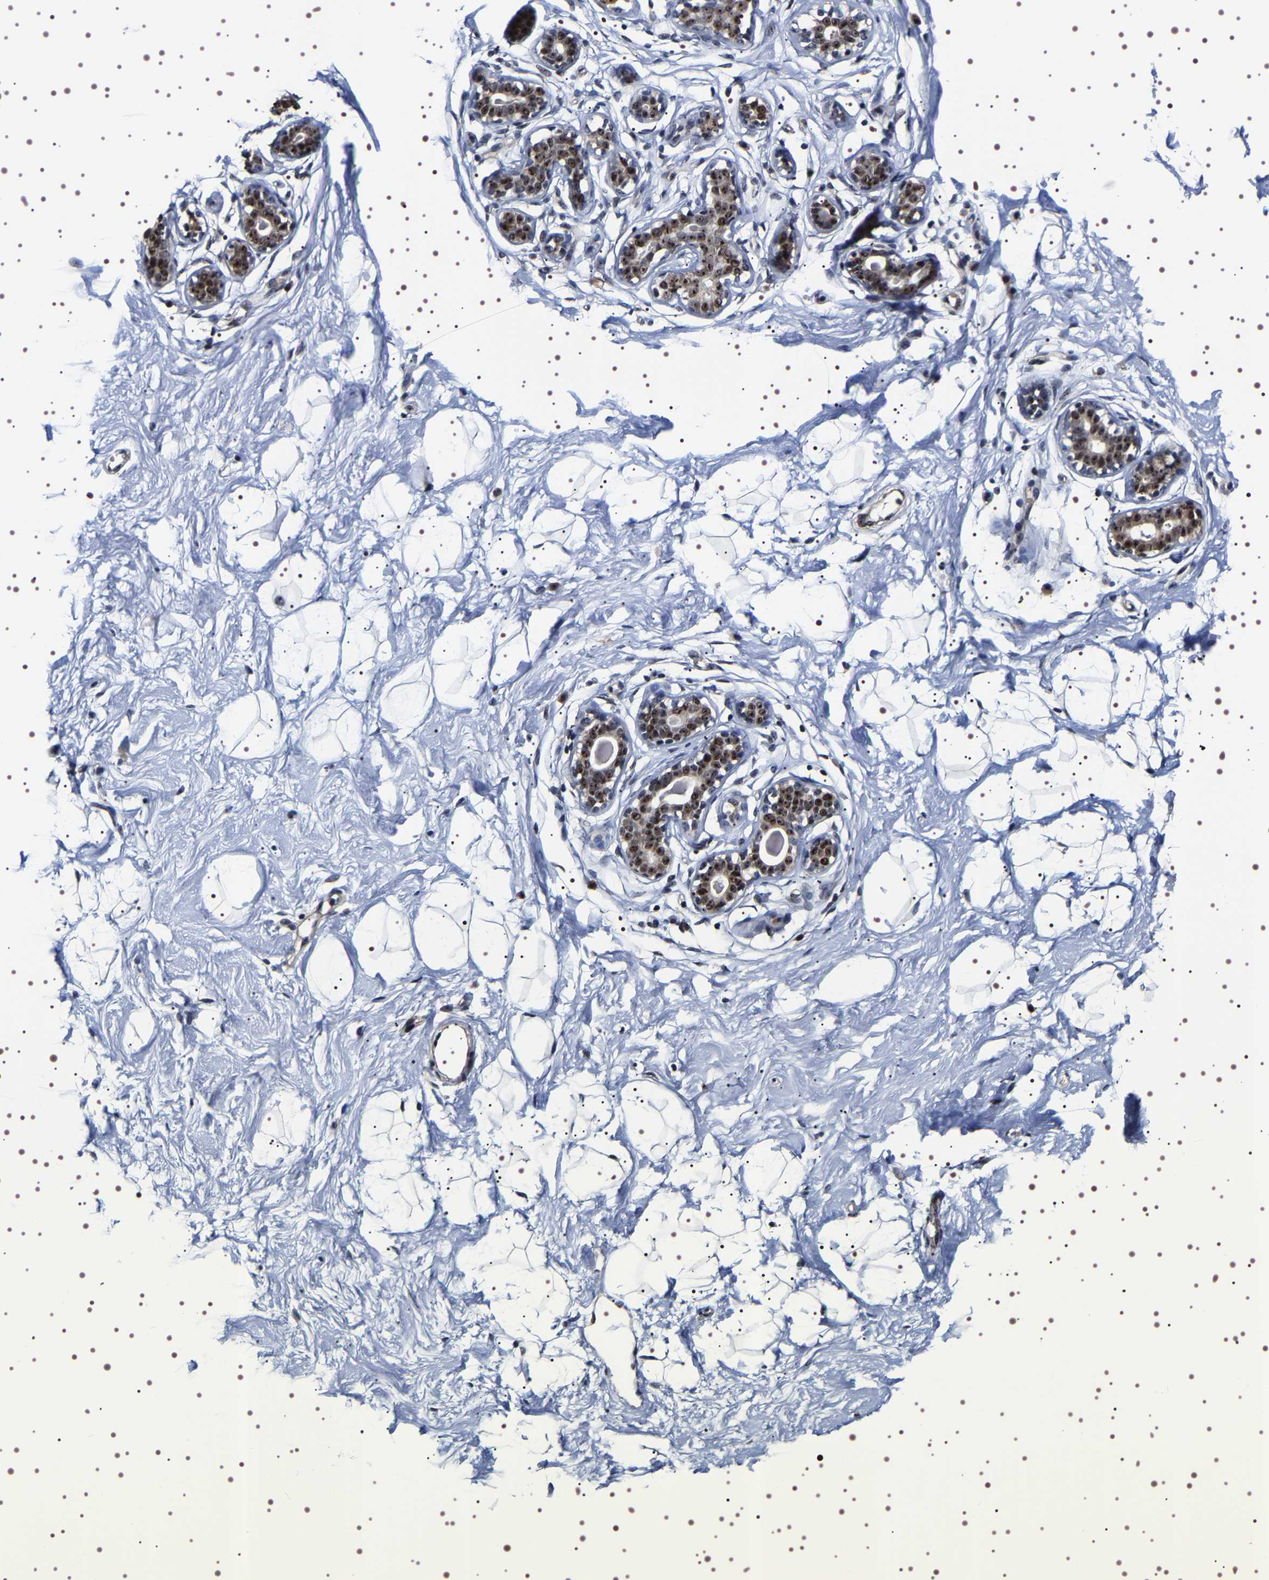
{"staining": {"intensity": "negative", "quantity": "none", "location": "none"}, "tissue": "breast", "cell_type": "Adipocytes", "image_type": "normal", "snomed": [{"axis": "morphology", "description": "Normal tissue, NOS"}, {"axis": "topography", "description": "Breast"}], "caption": "Breast stained for a protein using IHC exhibits no staining adipocytes.", "gene": "GNL3", "patient": {"sex": "female", "age": 23}}